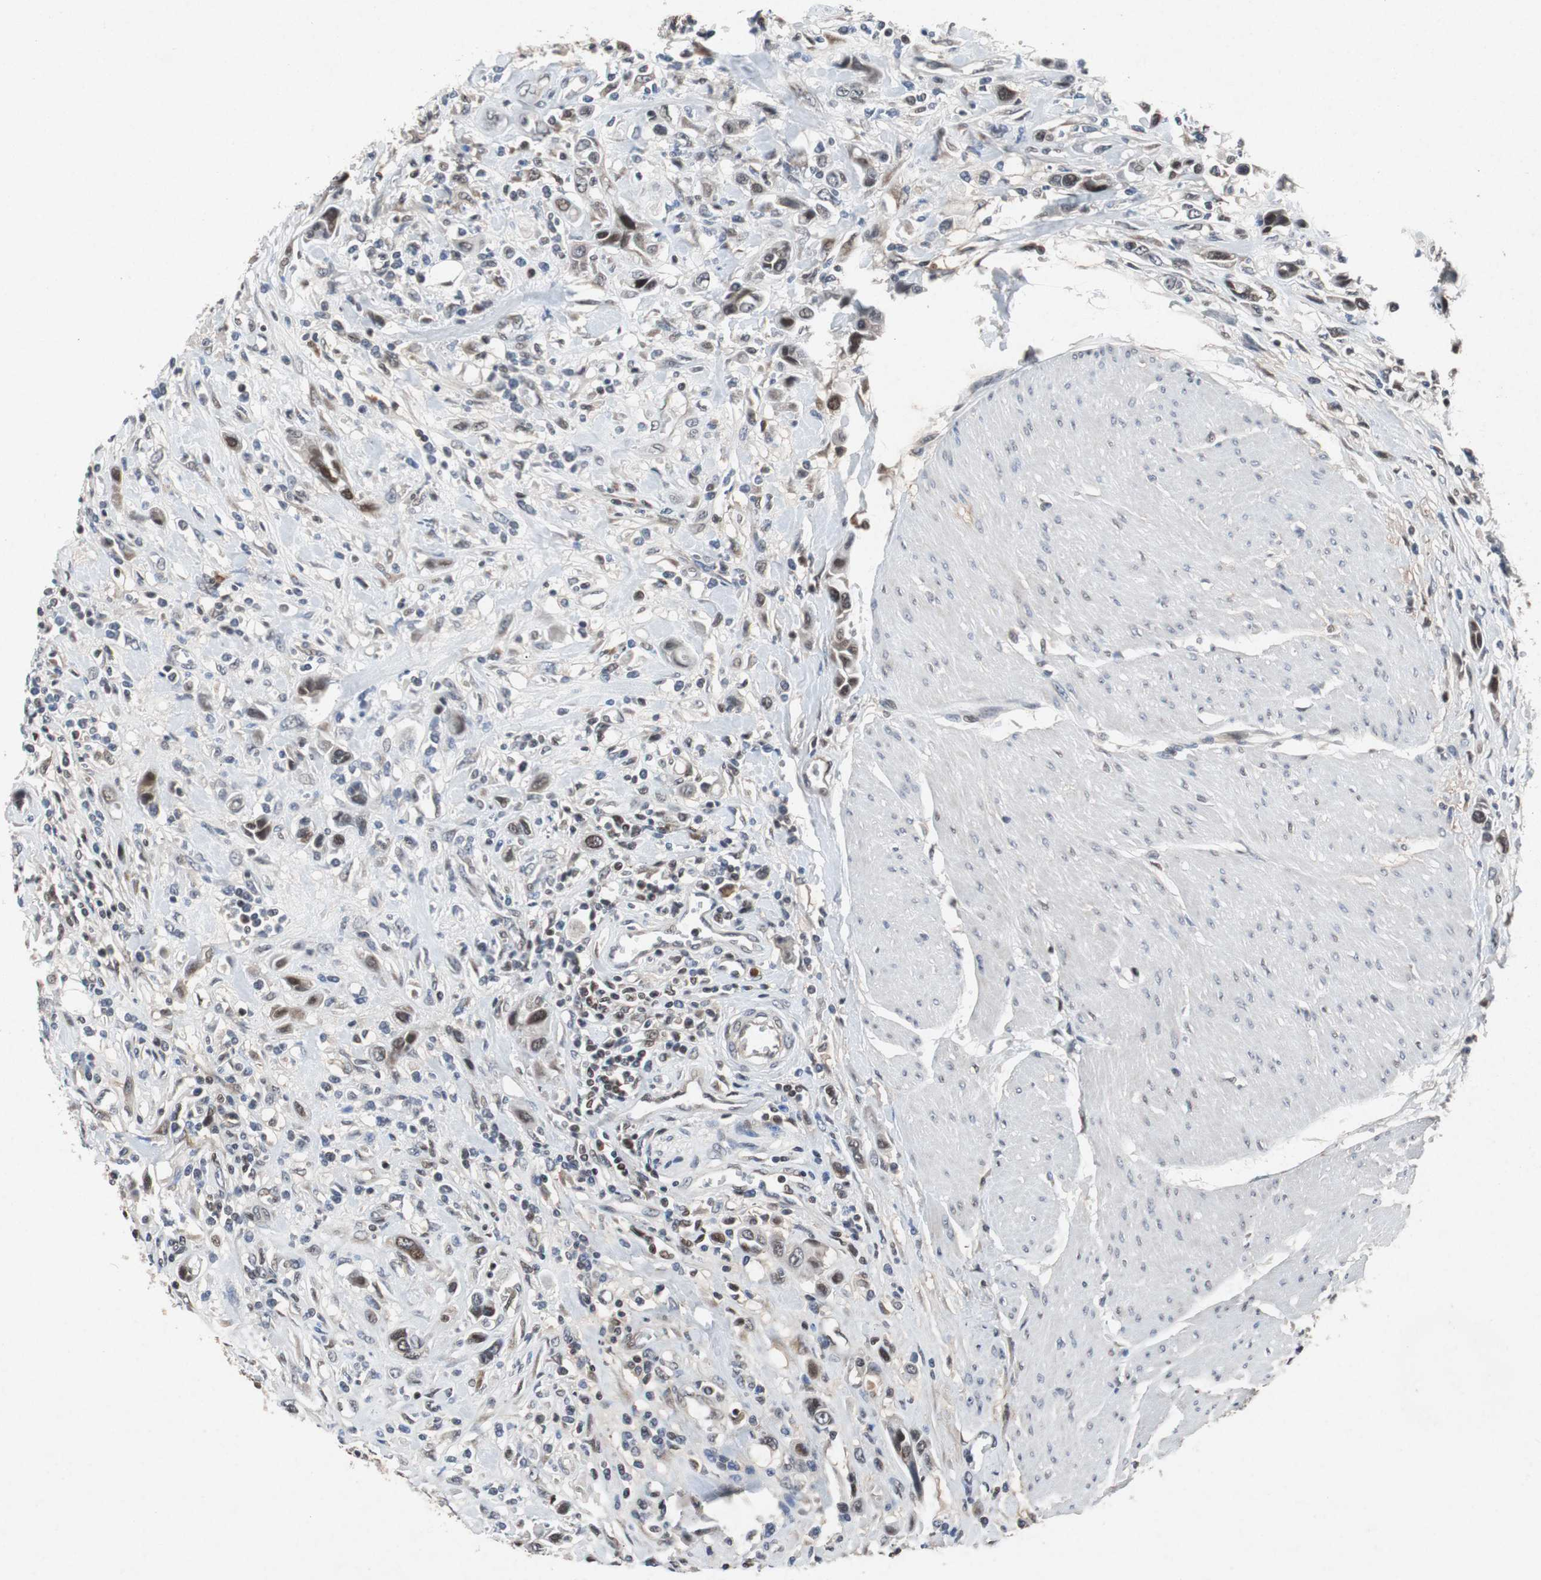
{"staining": {"intensity": "moderate", "quantity": "25%-75%", "location": "cytoplasmic/membranous,nuclear"}, "tissue": "urothelial cancer", "cell_type": "Tumor cells", "image_type": "cancer", "snomed": [{"axis": "morphology", "description": "Urothelial carcinoma, High grade"}, {"axis": "topography", "description": "Urinary bladder"}], "caption": "Tumor cells exhibit medium levels of moderate cytoplasmic/membranous and nuclear staining in approximately 25%-75% of cells in urothelial carcinoma (high-grade).", "gene": "TP63", "patient": {"sex": "male", "age": 50}}